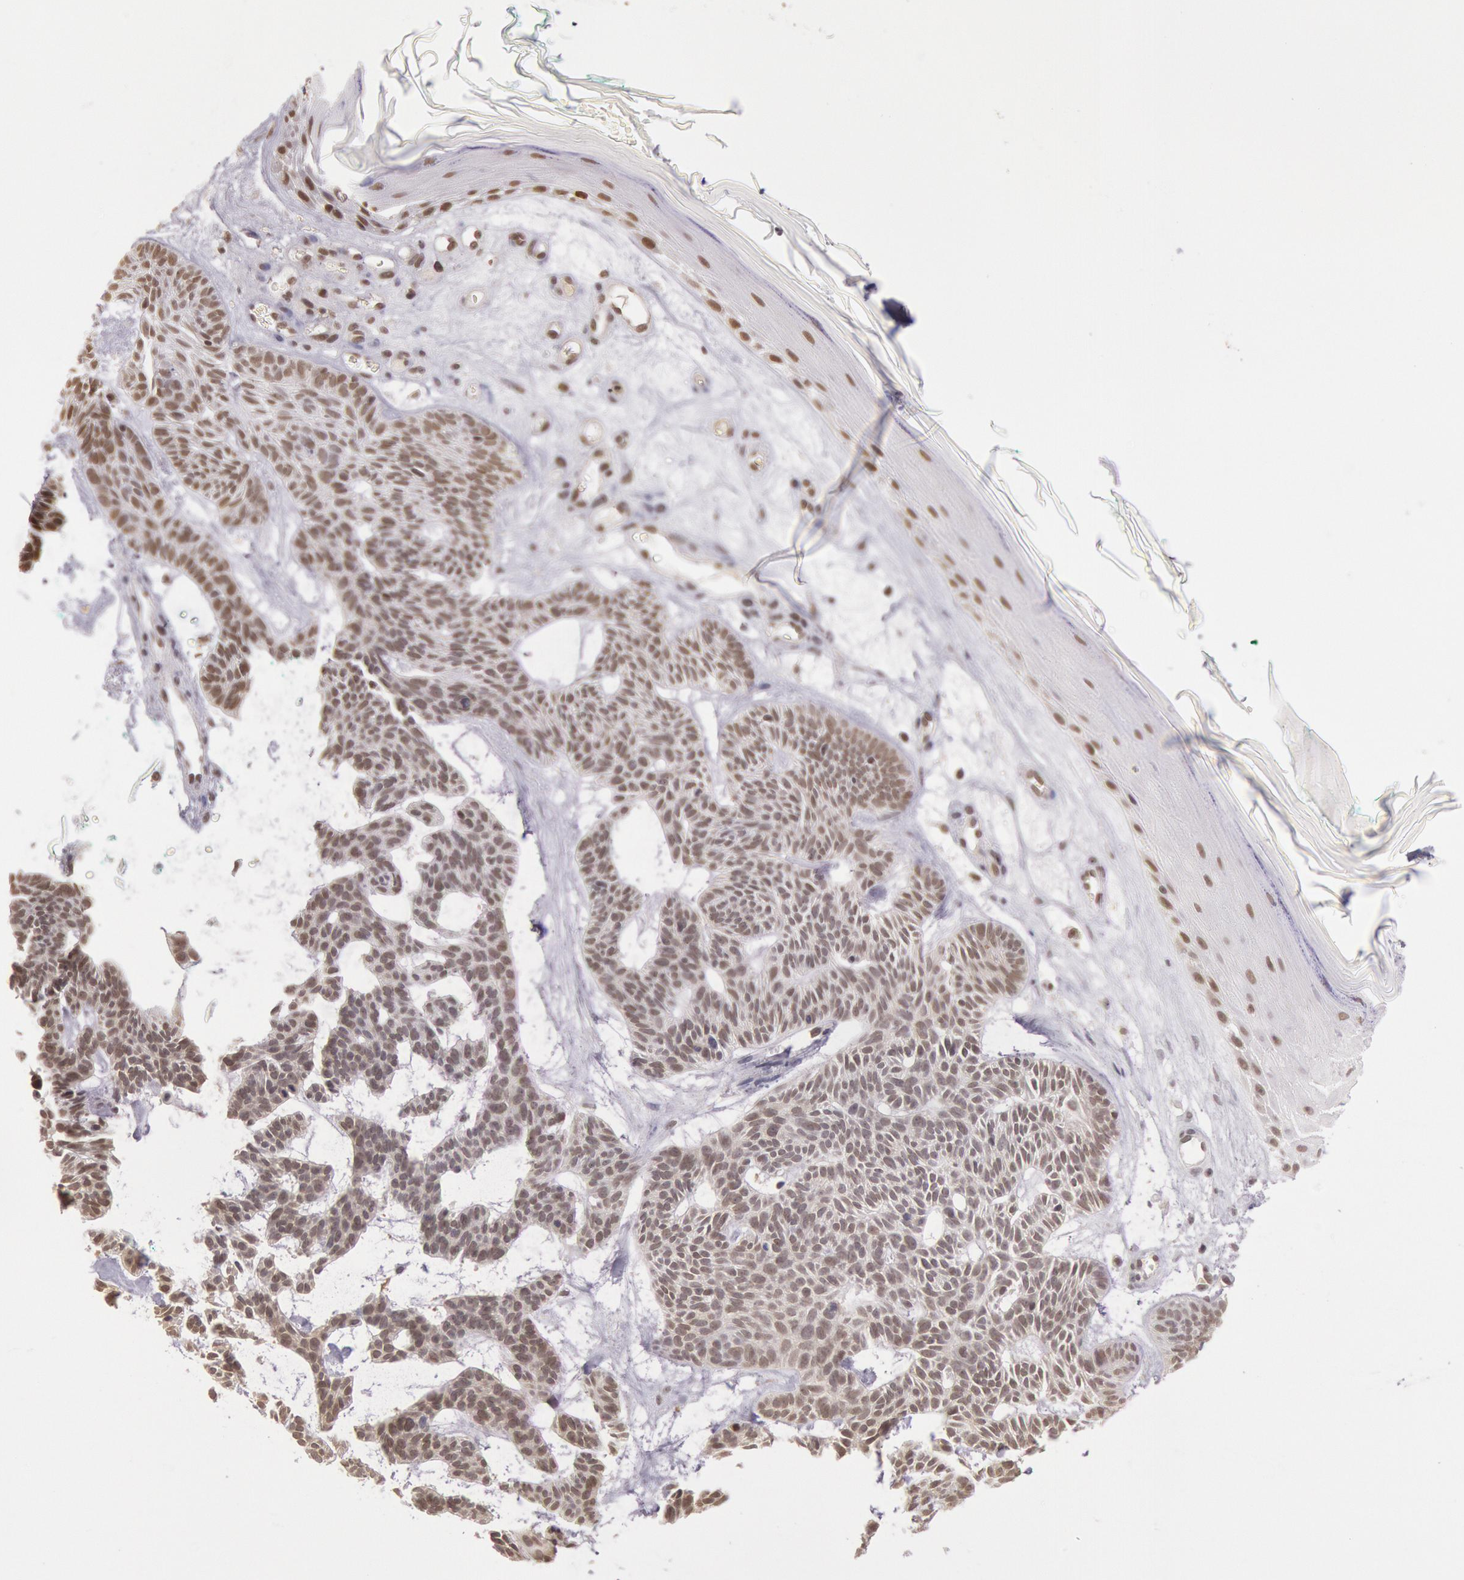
{"staining": {"intensity": "moderate", "quantity": ">75%", "location": "nuclear"}, "tissue": "skin cancer", "cell_type": "Tumor cells", "image_type": "cancer", "snomed": [{"axis": "morphology", "description": "Basal cell carcinoma"}, {"axis": "topography", "description": "Skin"}], "caption": "Human basal cell carcinoma (skin) stained for a protein (brown) reveals moderate nuclear positive positivity in about >75% of tumor cells.", "gene": "HIF1A", "patient": {"sex": "male", "age": 75}}